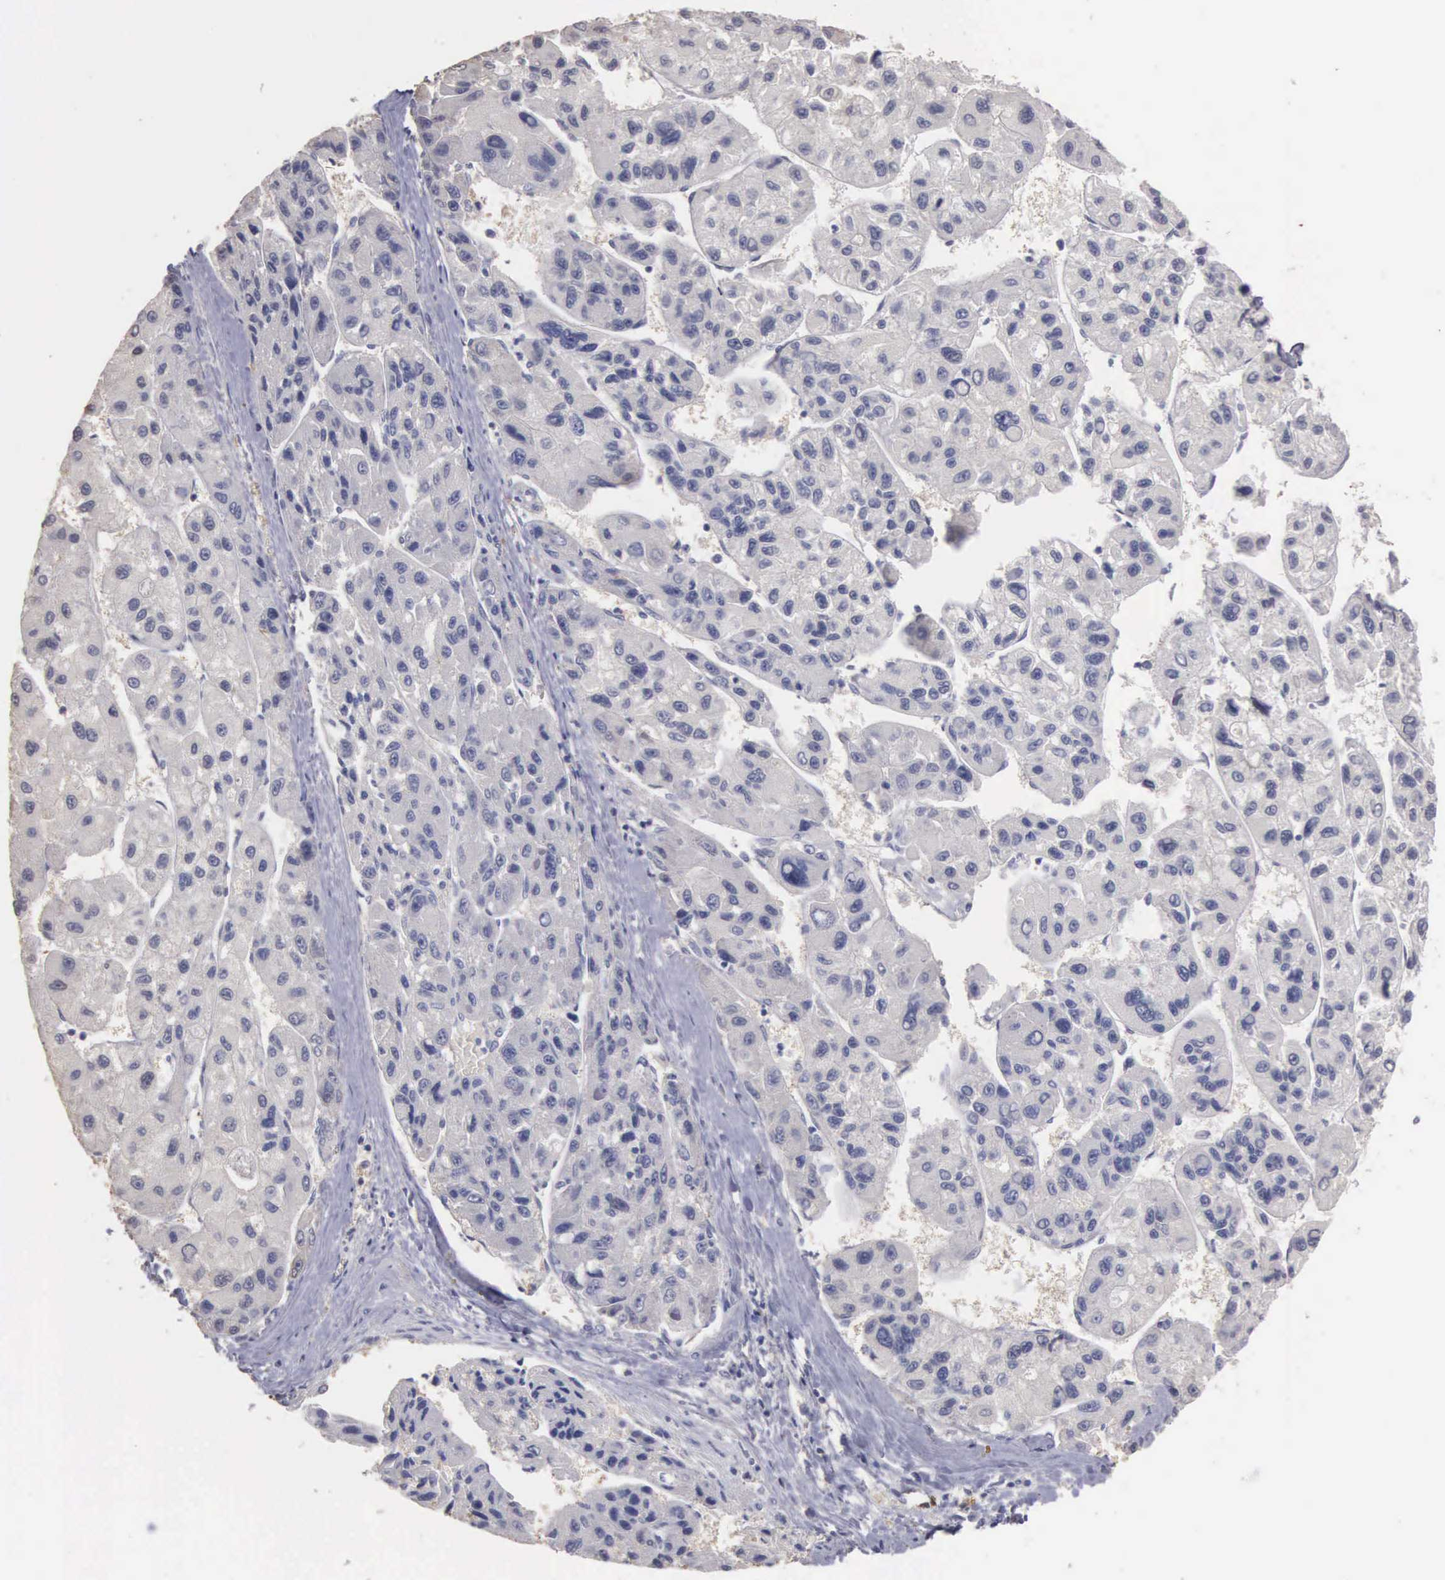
{"staining": {"intensity": "negative", "quantity": "none", "location": "none"}, "tissue": "liver cancer", "cell_type": "Tumor cells", "image_type": "cancer", "snomed": [{"axis": "morphology", "description": "Carcinoma, Hepatocellular, NOS"}, {"axis": "topography", "description": "Liver"}], "caption": "This is a micrograph of immunohistochemistry staining of liver cancer, which shows no staining in tumor cells.", "gene": "ENO3", "patient": {"sex": "male", "age": 64}}